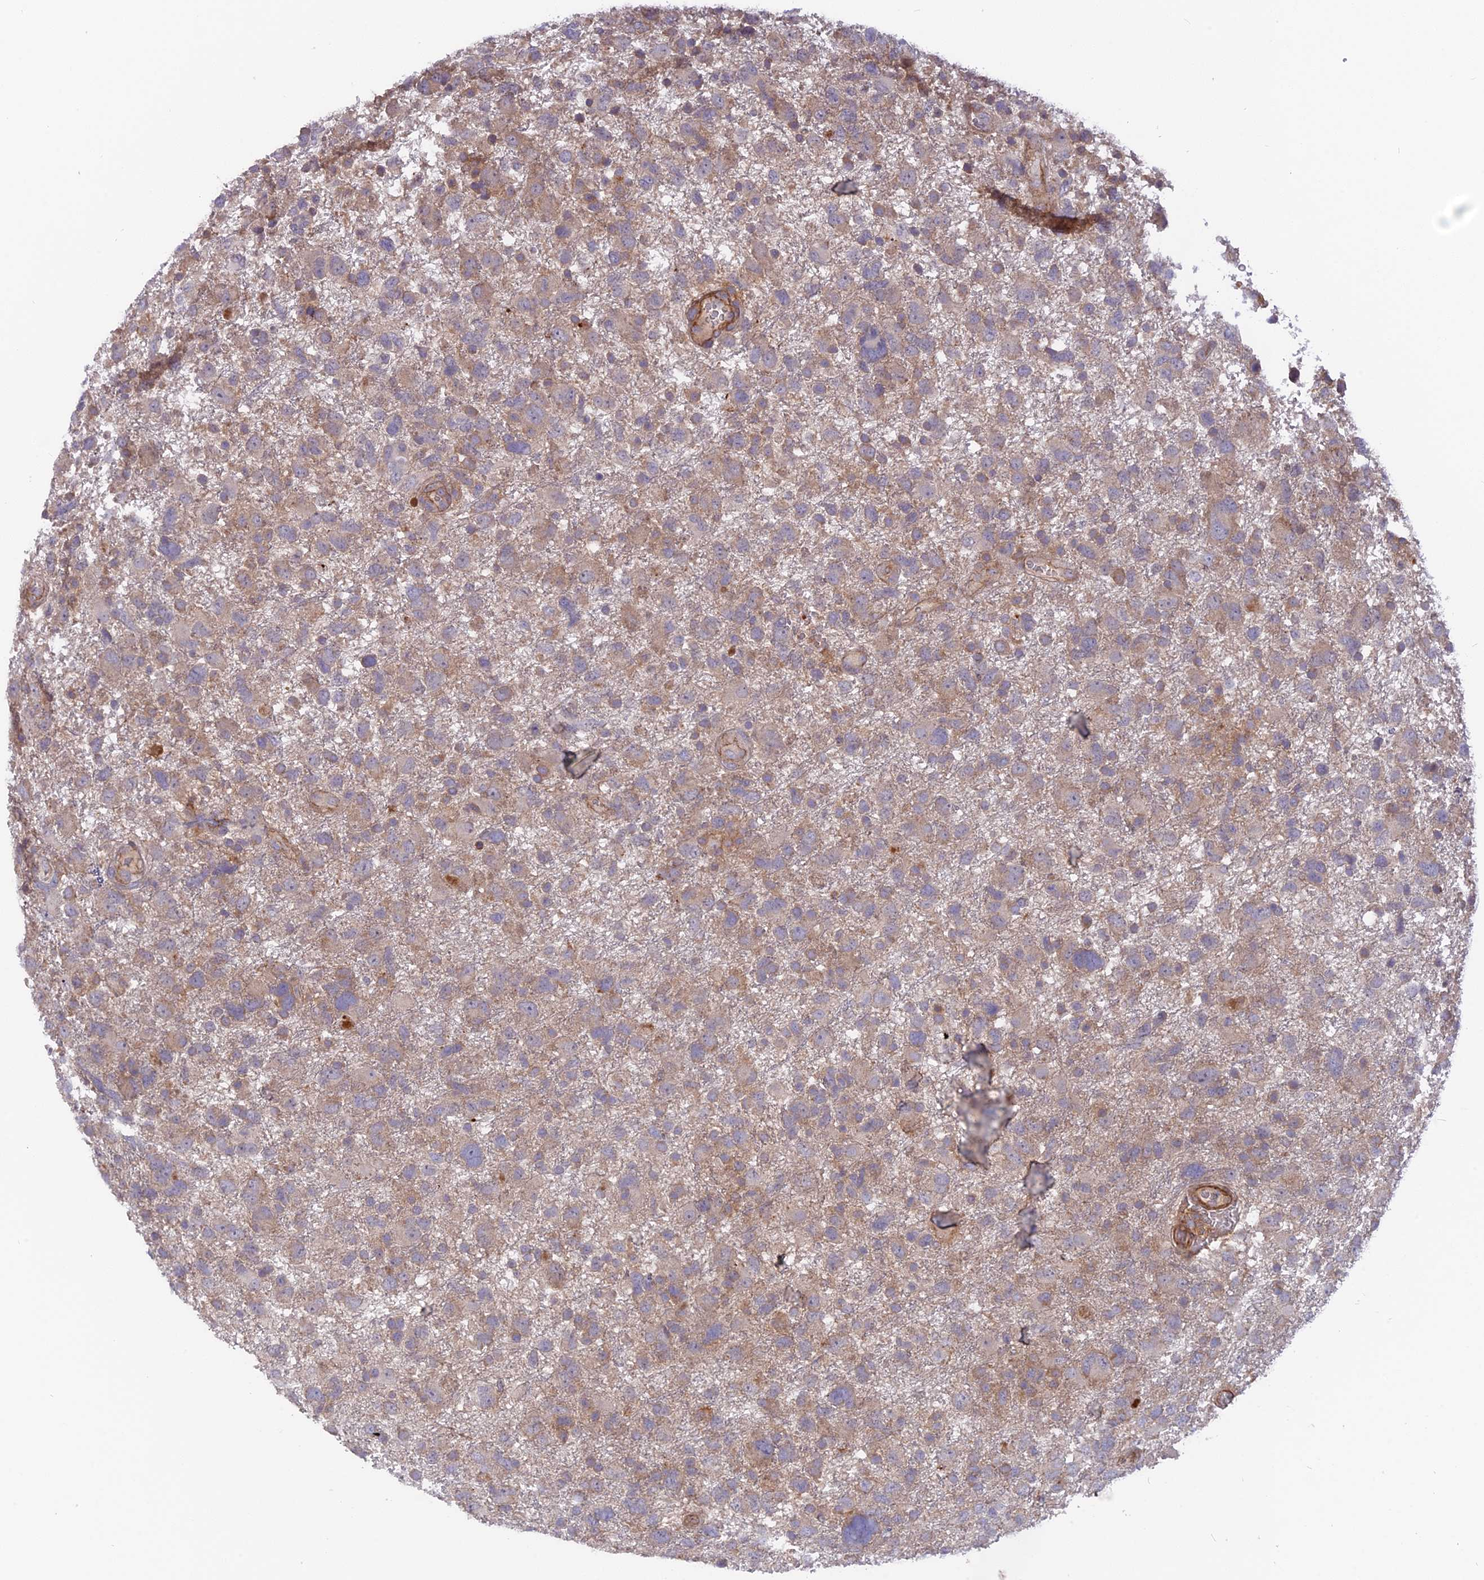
{"staining": {"intensity": "weak", "quantity": "25%-75%", "location": "cytoplasmic/membranous"}, "tissue": "glioma", "cell_type": "Tumor cells", "image_type": "cancer", "snomed": [{"axis": "morphology", "description": "Glioma, malignant, High grade"}, {"axis": "topography", "description": "Brain"}], "caption": "Immunohistochemistry of human malignant high-grade glioma demonstrates low levels of weak cytoplasmic/membranous staining in about 25%-75% of tumor cells.", "gene": "CPNE7", "patient": {"sex": "male", "age": 61}}